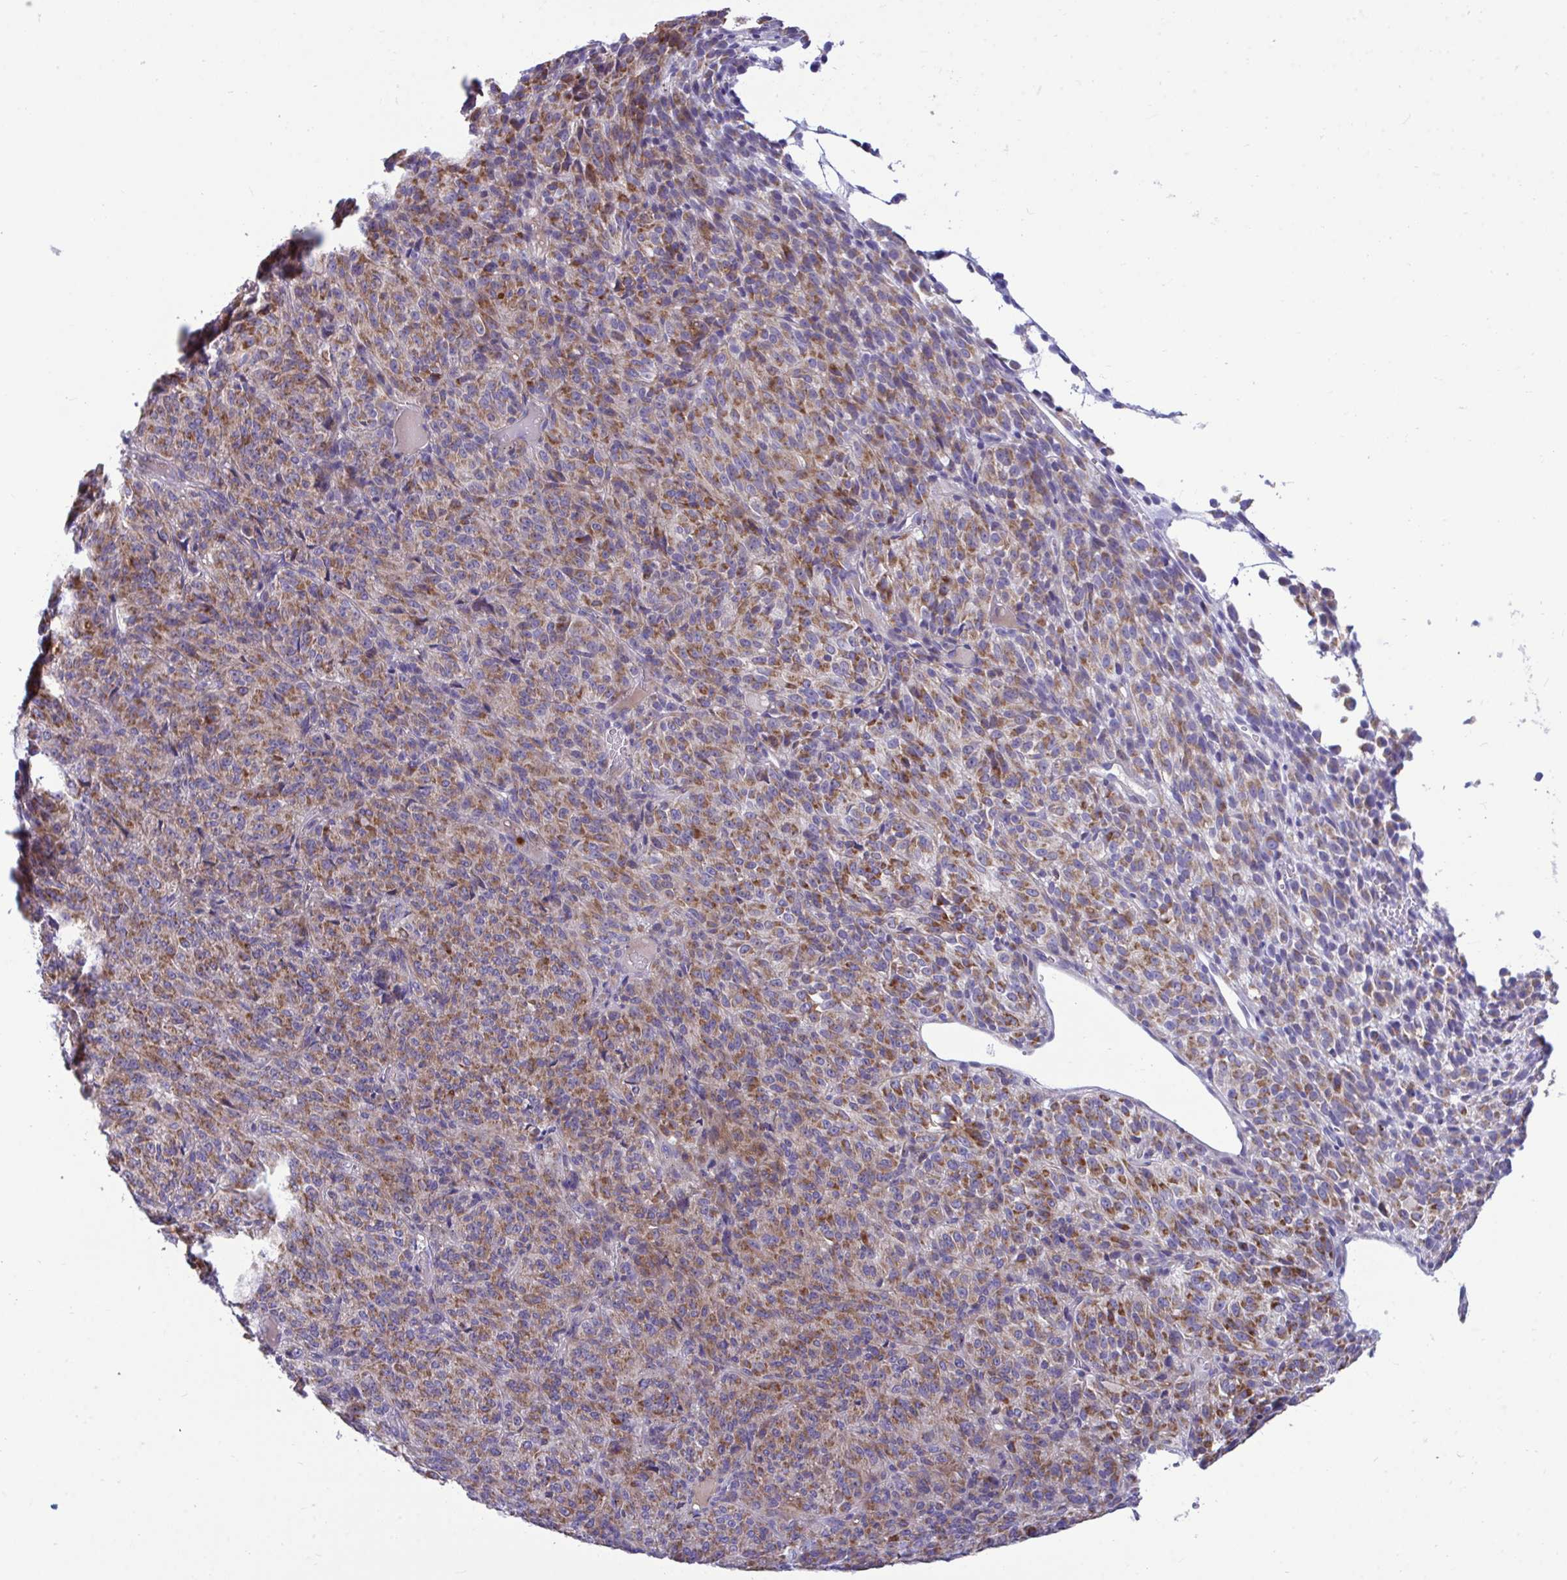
{"staining": {"intensity": "moderate", "quantity": ">75%", "location": "cytoplasmic/membranous"}, "tissue": "melanoma", "cell_type": "Tumor cells", "image_type": "cancer", "snomed": [{"axis": "morphology", "description": "Malignant melanoma, Metastatic site"}, {"axis": "topography", "description": "Brain"}], "caption": "A brown stain shows moderate cytoplasmic/membranous expression of a protein in human melanoma tumor cells.", "gene": "MRPS16", "patient": {"sex": "female", "age": 56}}